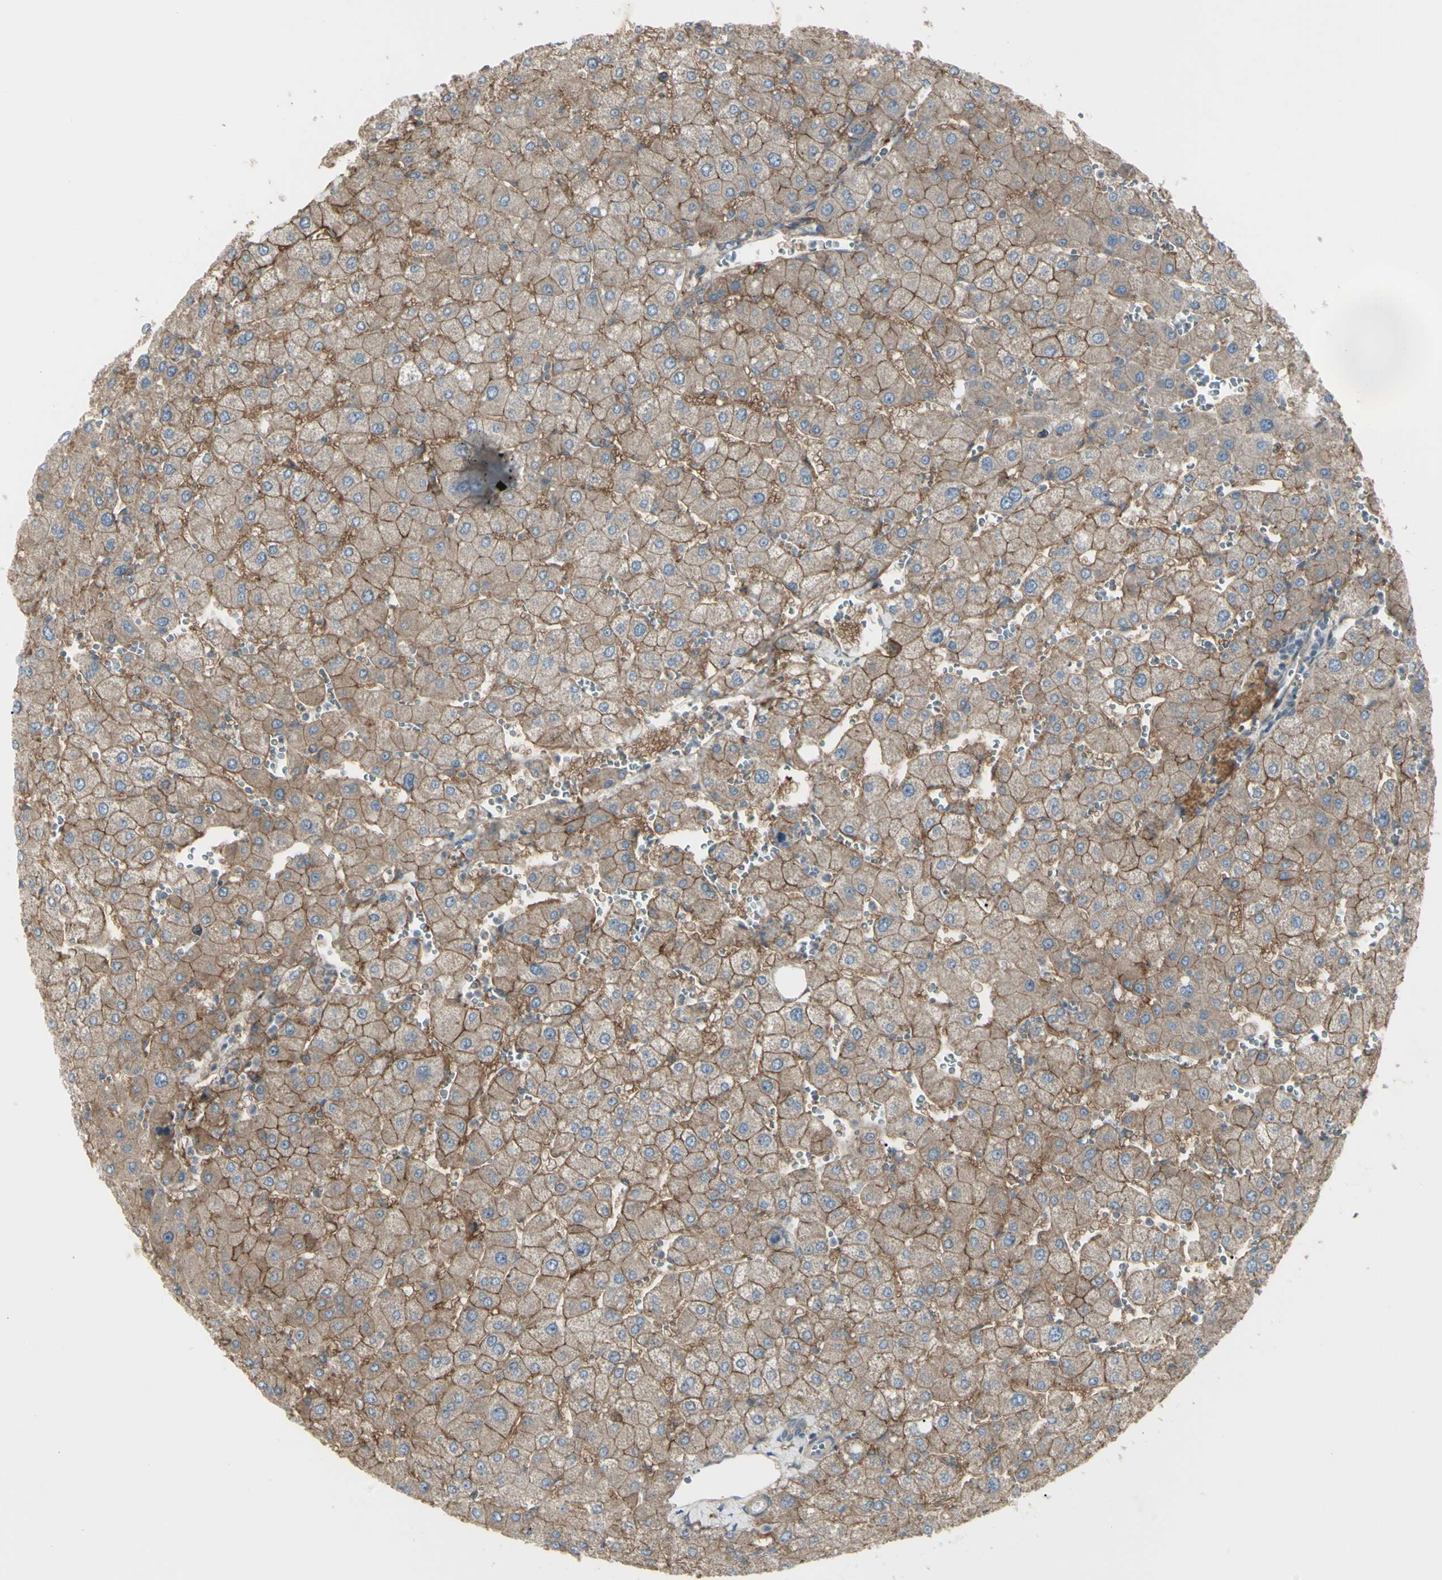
{"staining": {"intensity": "weak", "quantity": ">75%", "location": "cytoplasmic/membranous"}, "tissue": "liver", "cell_type": "Cholangiocytes", "image_type": "normal", "snomed": [{"axis": "morphology", "description": "Normal tissue, NOS"}, {"axis": "topography", "description": "Liver"}], "caption": "Normal liver exhibits weak cytoplasmic/membranous staining in approximately >75% of cholangiocytes, visualized by immunohistochemistry.", "gene": "CD276", "patient": {"sex": "male", "age": 55}}